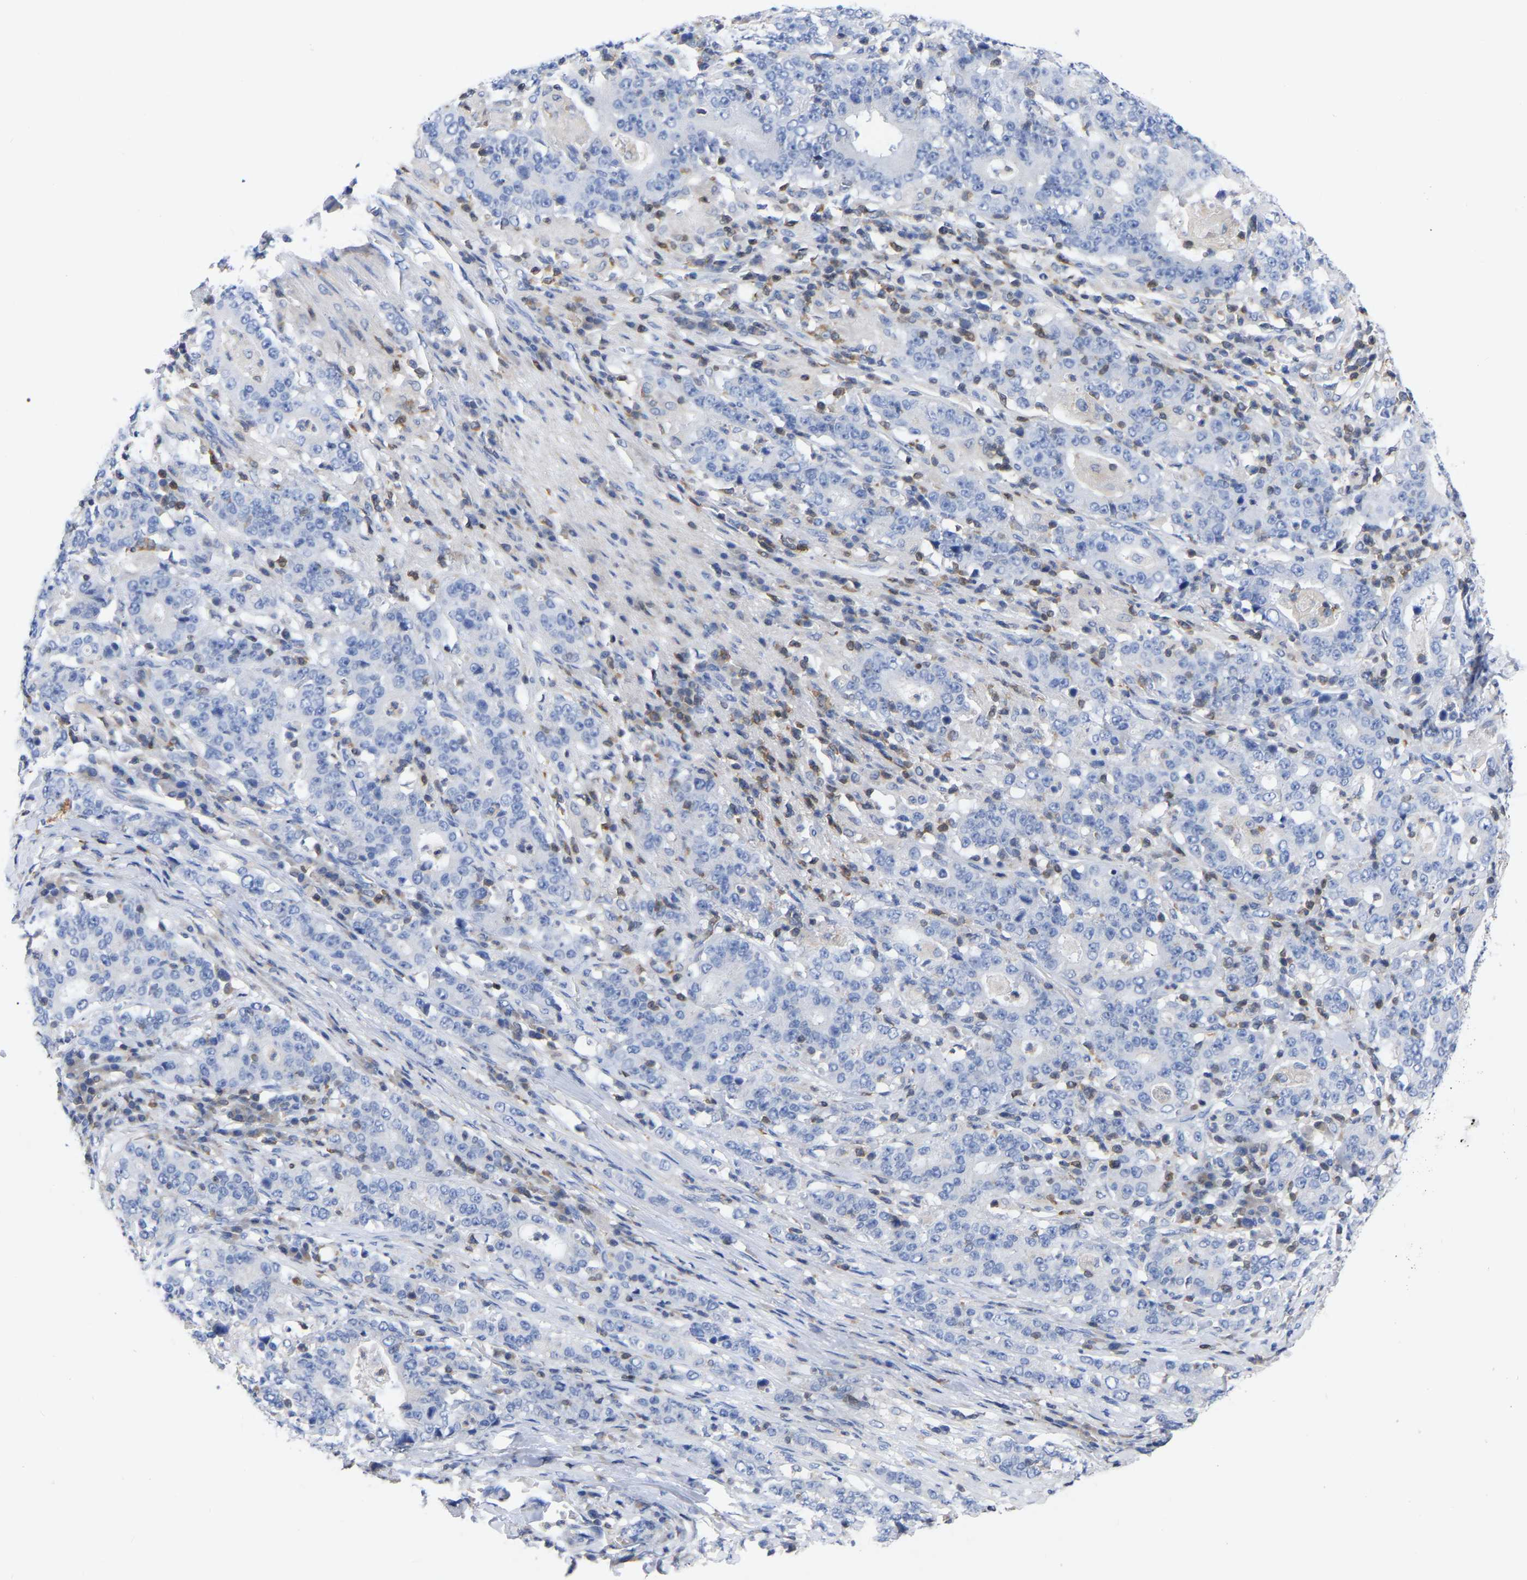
{"staining": {"intensity": "negative", "quantity": "none", "location": "none"}, "tissue": "stomach cancer", "cell_type": "Tumor cells", "image_type": "cancer", "snomed": [{"axis": "morphology", "description": "Normal tissue, NOS"}, {"axis": "morphology", "description": "Adenocarcinoma, NOS"}, {"axis": "topography", "description": "Stomach, upper"}, {"axis": "topography", "description": "Stomach"}], "caption": "Human adenocarcinoma (stomach) stained for a protein using IHC shows no positivity in tumor cells.", "gene": "PTPN7", "patient": {"sex": "male", "age": 59}}